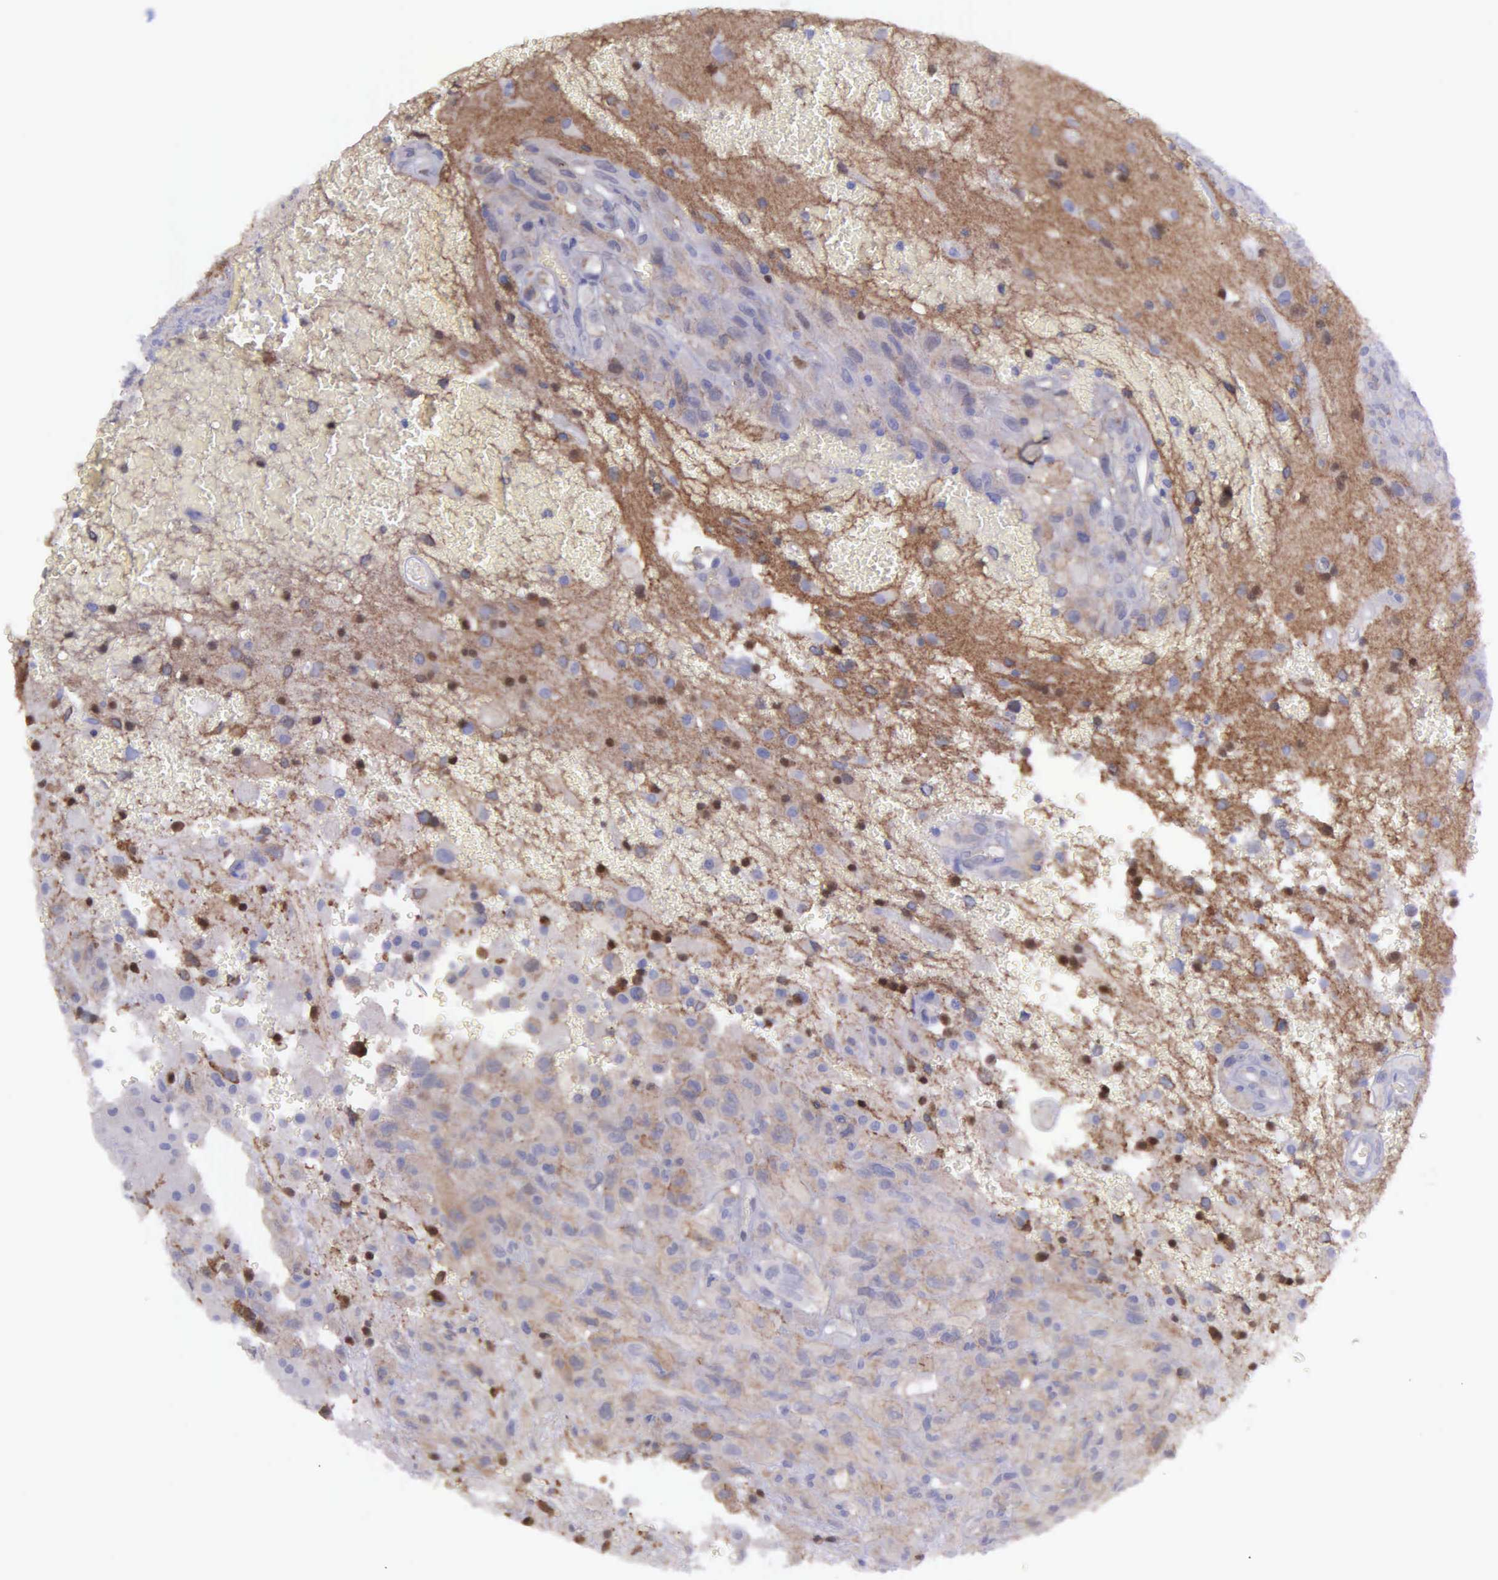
{"staining": {"intensity": "negative", "quantity": "none", "location": "none"}, "tissue": "glioma", "cell_type": "Tumor cells", "image_type": "cancer", "snomed": [{"axis": "morphology", "description": "Glioma, malignant, High grade"}, {"axis": "topography", "description": "Brain"}], "caption": "This is an immunohistochemistry image of human glioma. There is no staining in tumor cells.", "gene": "MICAL3", "patient": {"sex": "male", "age": 48}}